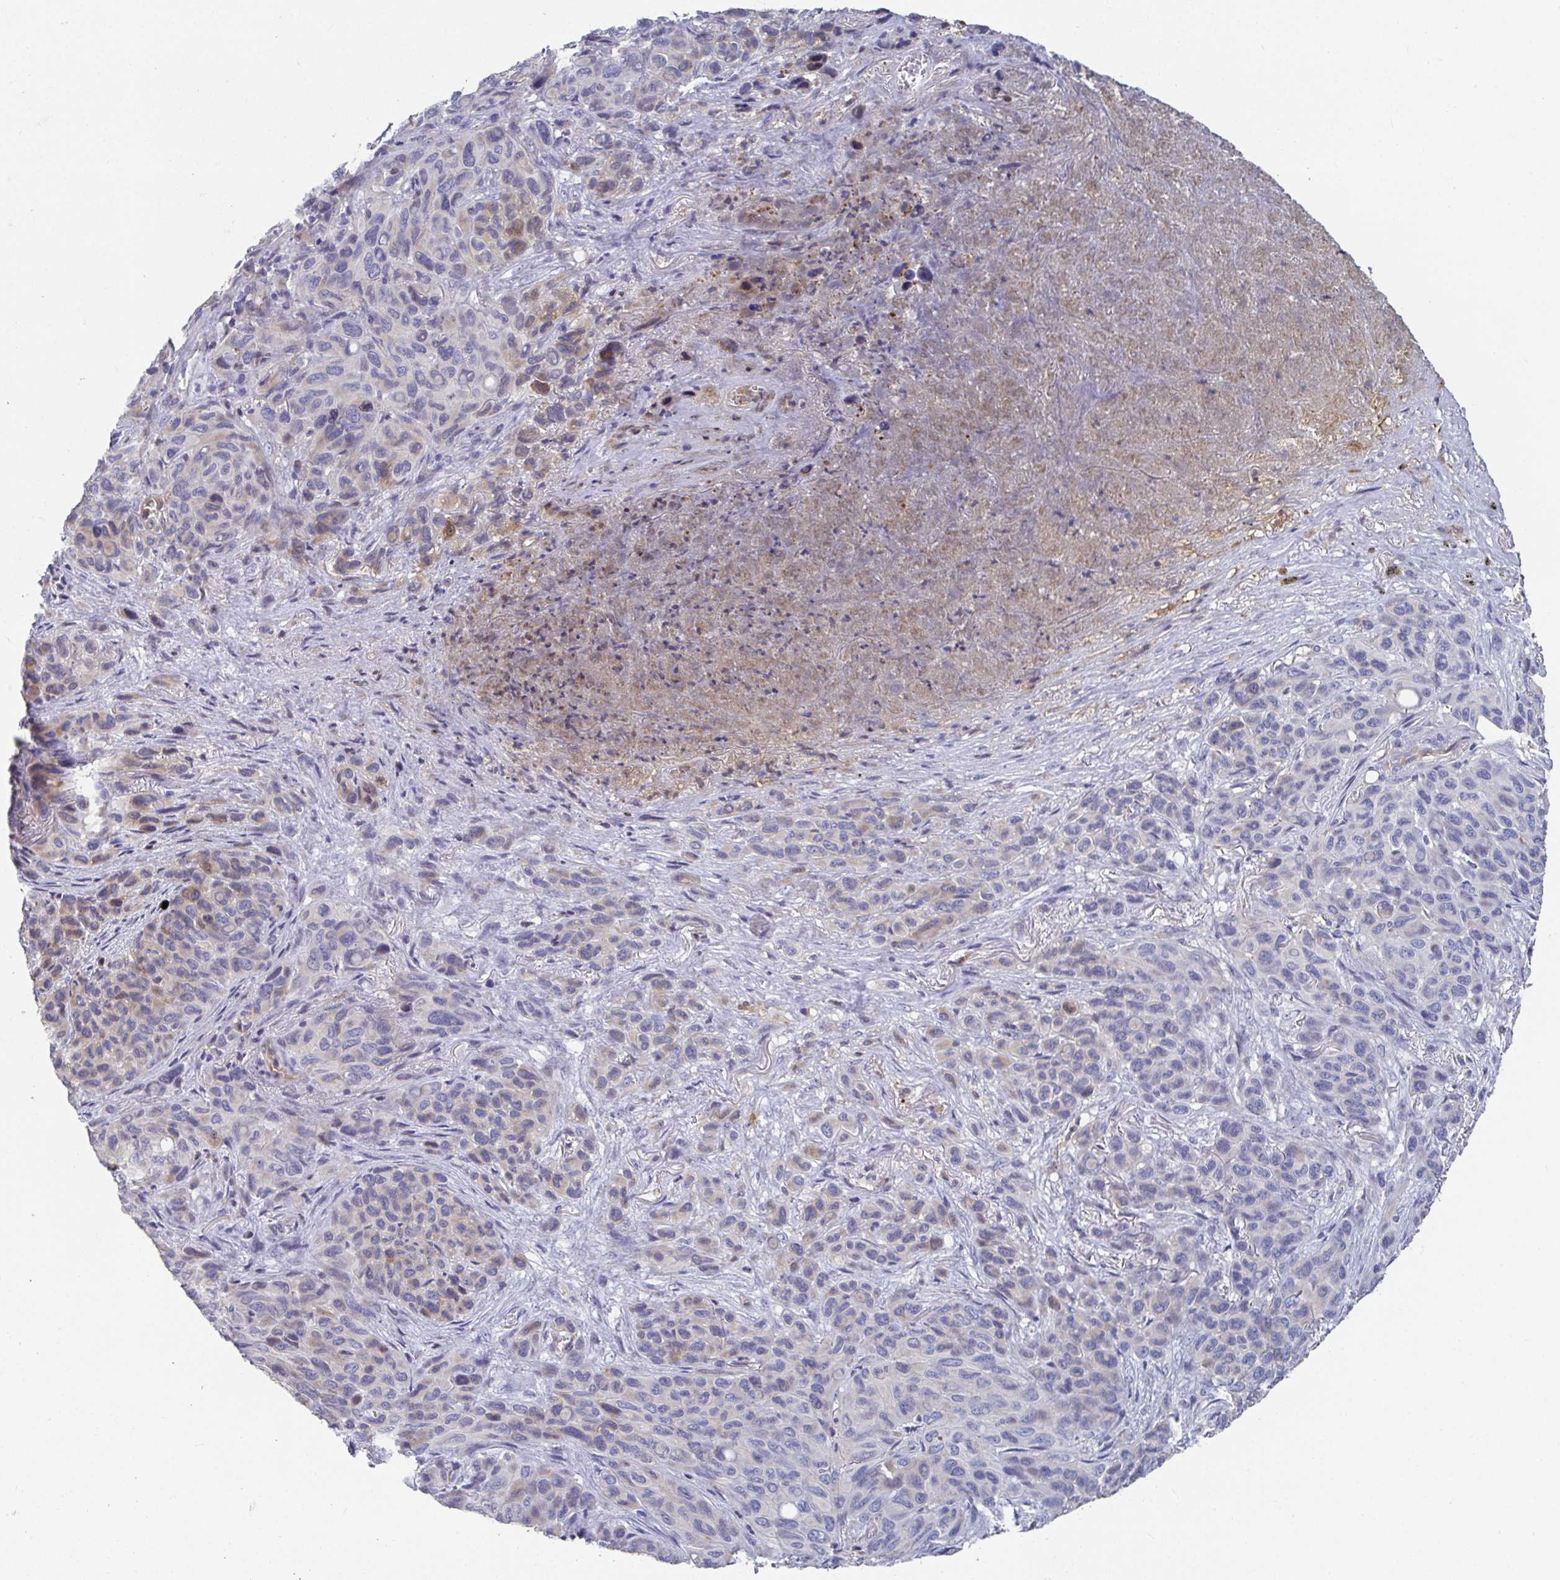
{"staining": {"intensity": "weak", "quantity": "<25%", "location": "cytoplasmic/membranous"}, "tissue": "melanoma", "cell_type": "Tumor cells", "image_type": "cancer", "snomed": [{"axis": "morphology", "description": "Malignant melanoma, Metastatic site"}, {"axis": "topography", "description": "Lung"}], "caption": "This is a image of immunohistochemistry (IHC) staining of malignant melanoma (metastatic site), which shows no positivity in tumor cells. (Brightfield microscopy of DAB (3,3'-diaminobenzidine) immunohistochemistry at high magnification).", "gene": "ANO5", "patient": {"sex": "male", "age": 48}}